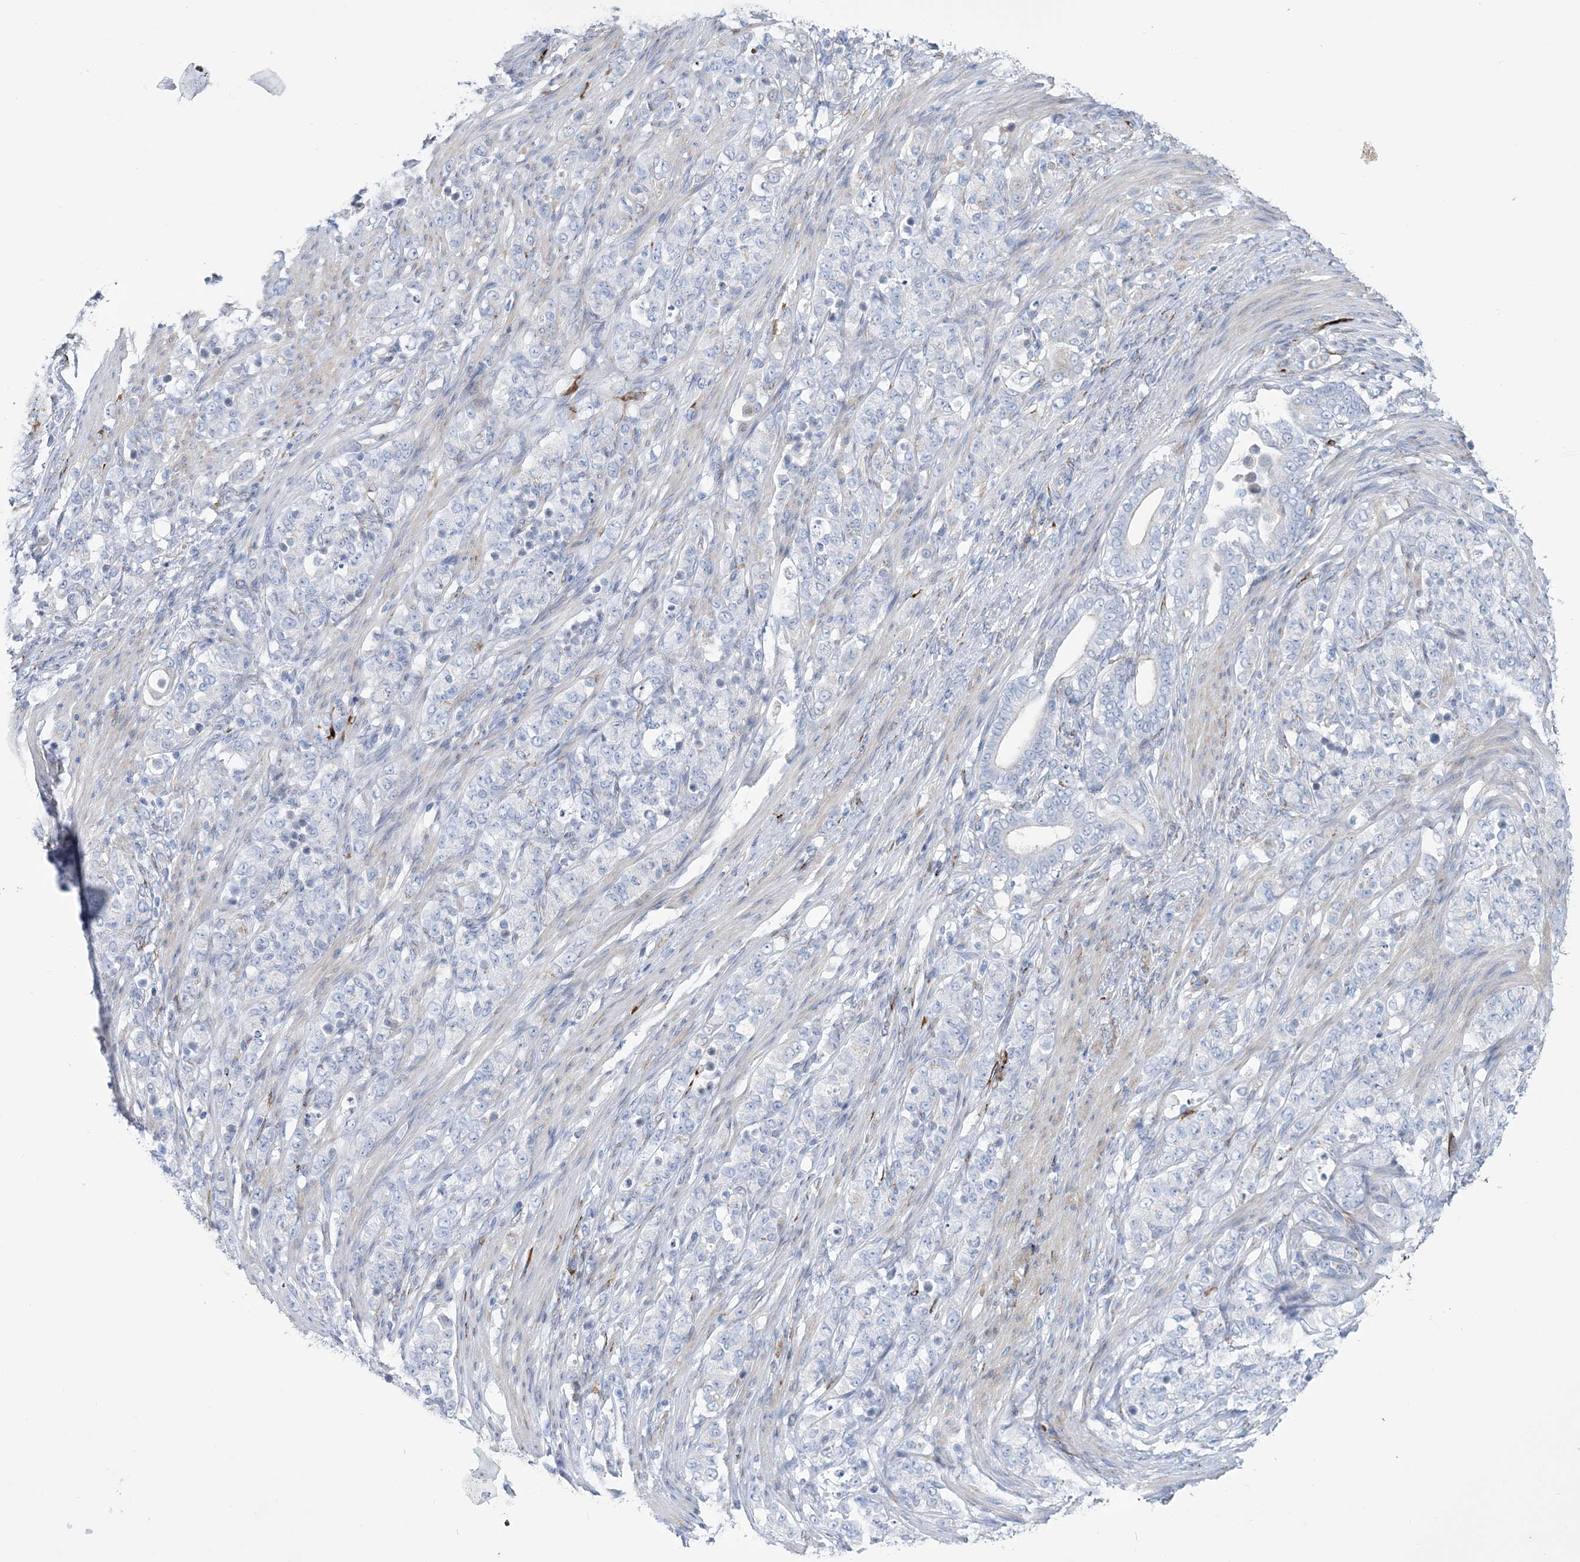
{"staining": {"intensity": "negative", "quantity": "none", "location": "none"}, "tissue": "stomach cancer", "cell_type": "Tumor cells", "image_type": "cancer", "snomed": [{"axis": "morphology", "description": "Adenocarcinoma, NOS"}, {"axis": "topography", "description": "Stomach"}], "caption": "A photomicrograph of human adenocarcinoma (stomach) is negative for staining in tumor cells. (DAB (3,3'-diaminobenzidine) IHC with hematoxylin counter stain).", "gene": "RAB11FIP5", "patient": {"sex": "female", "age": 79}}